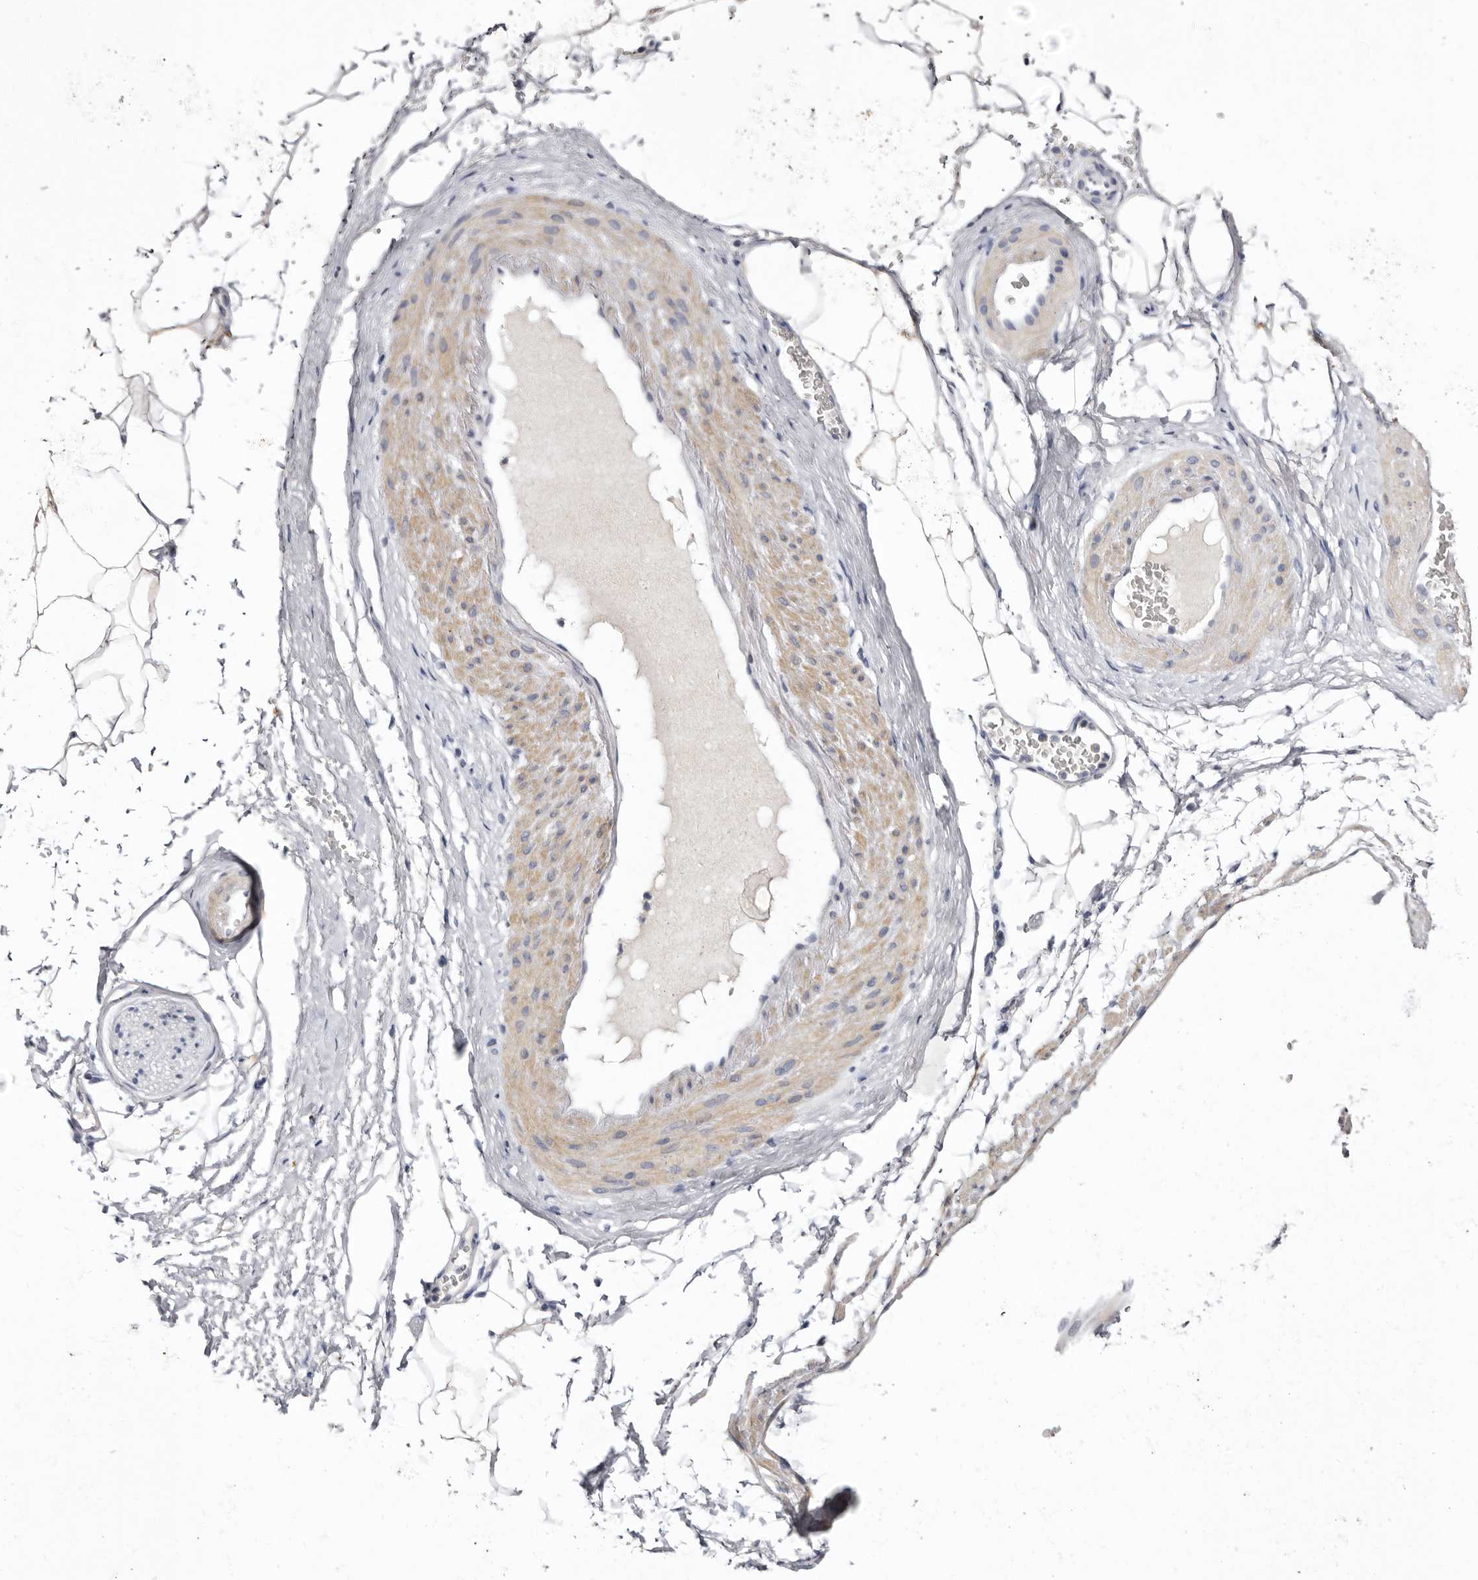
{"staining": {"intensity": "negative", "quantity": "none", "location": "none"}, "tissue": "adipose tissue", "cell_type": "Adipocytes", "image_type": "normal", "snomed": [{"axis": "morphology", "description": "Normal tissue, NOS"}, {"axis": "morphology", "description": "Adenocarcinoma, Low grade"}, {"axis": "topography", "description": "Prostate"}, {"axis": "topography", "description": "Peripheral nerve tissue"}], "caption": "DAB (3,3'-diaminobenzidine) immunohistochemical staining of benign human adipose tissue demonstrates no significant expression in adipocytes.", "gene": "S1PR5", "patient": {"sex": "male", "age": 63}}